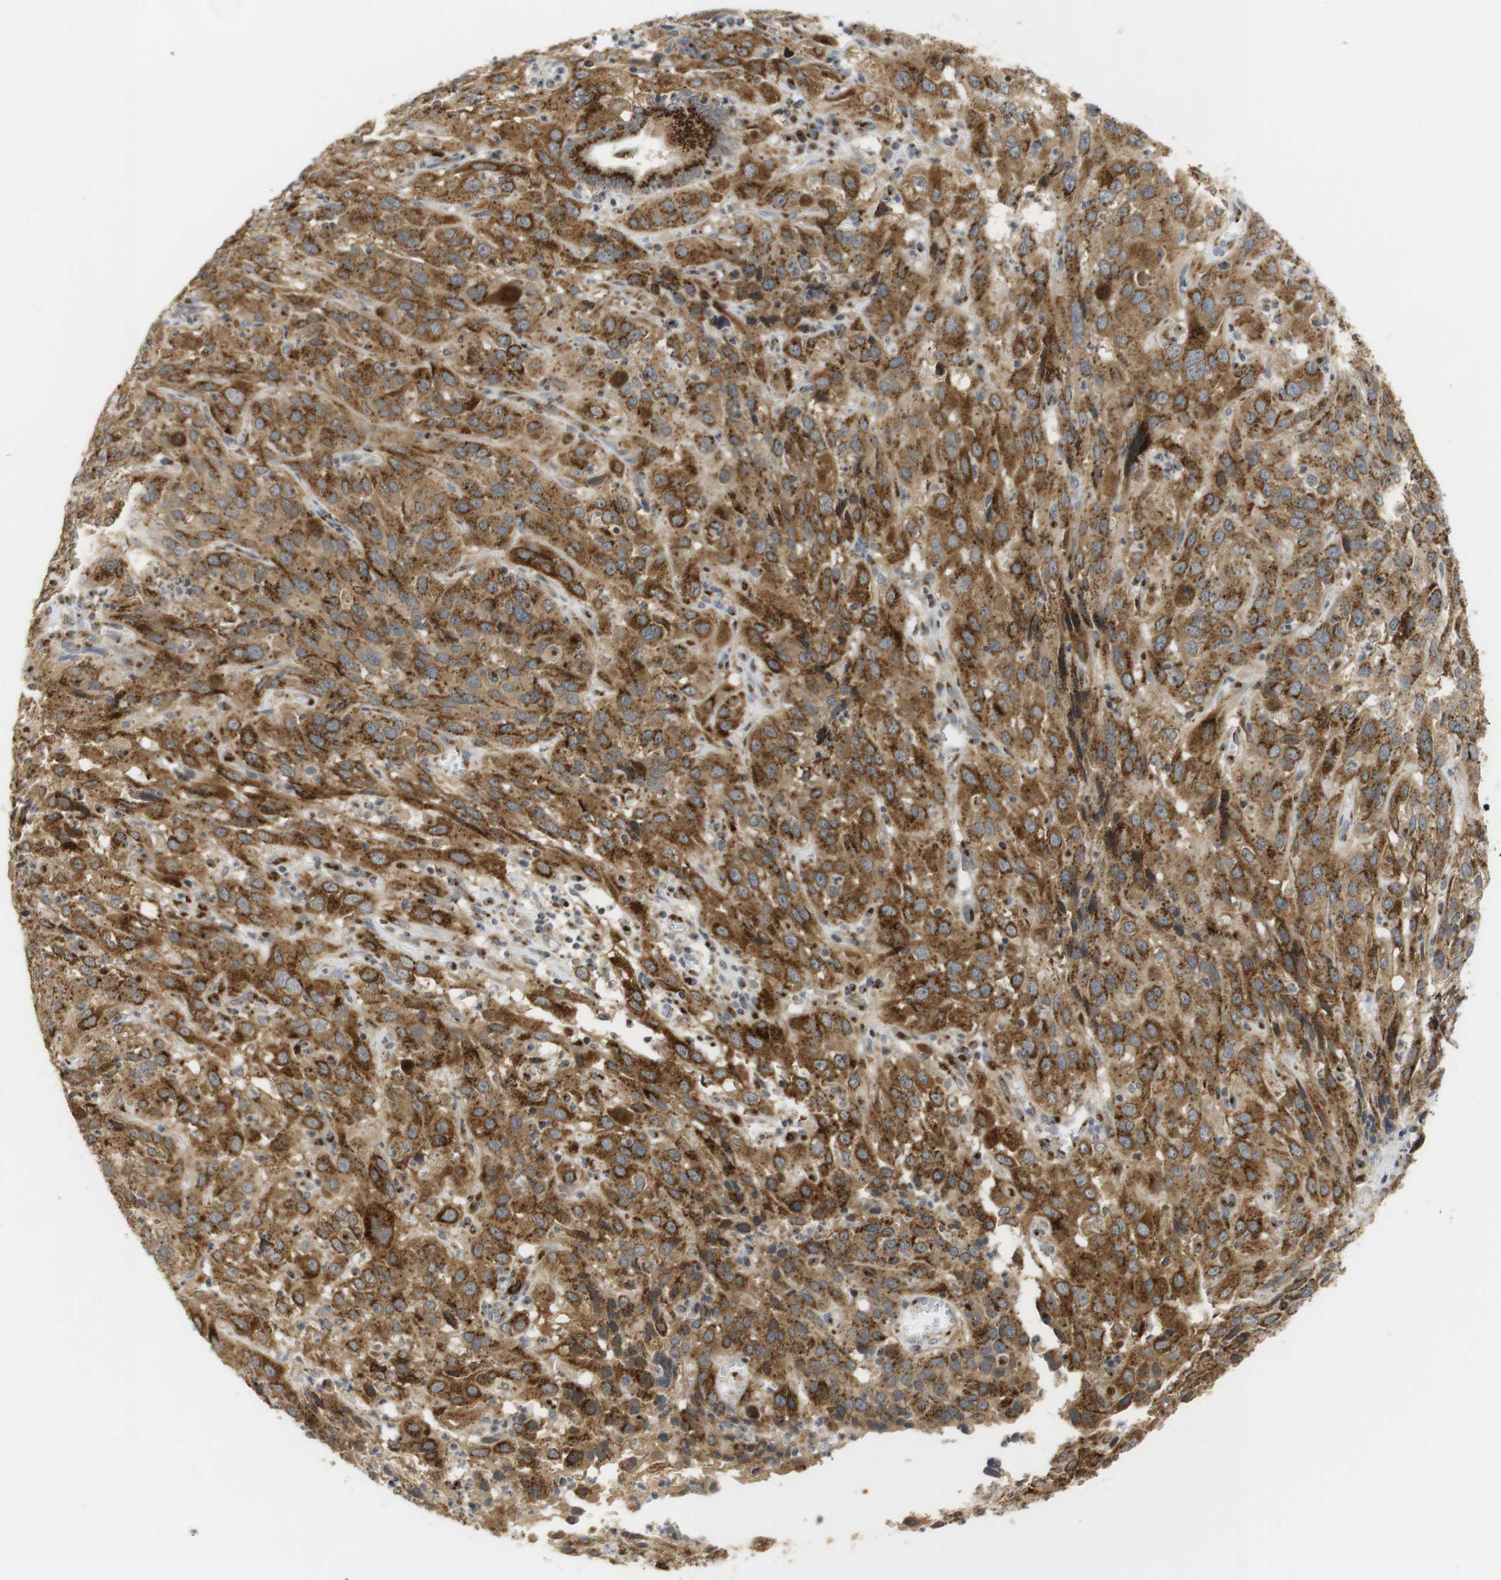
{"staining": {"intensity": "strong", "quantity": ">75%", "location": "cytoplasmic/membranous"}, "tissue": "cervical cancer", "cell_type": "Tumor cells", "image_type": "cancer", "snomed": [{"axis": "morphology", "description": "Squamous cell carcinoma, NOS"}, {"axis": "topography", "description": "Cervix"}], "caption": "The photomicrograph shows a brown stain indicating the presence of a protein in the cytoplasmic/membranous of tumor cells in squamous cell carcinoma (cervical).", "gene": "ZFPL1", "patient": {"sex": "female", "age": 32}}